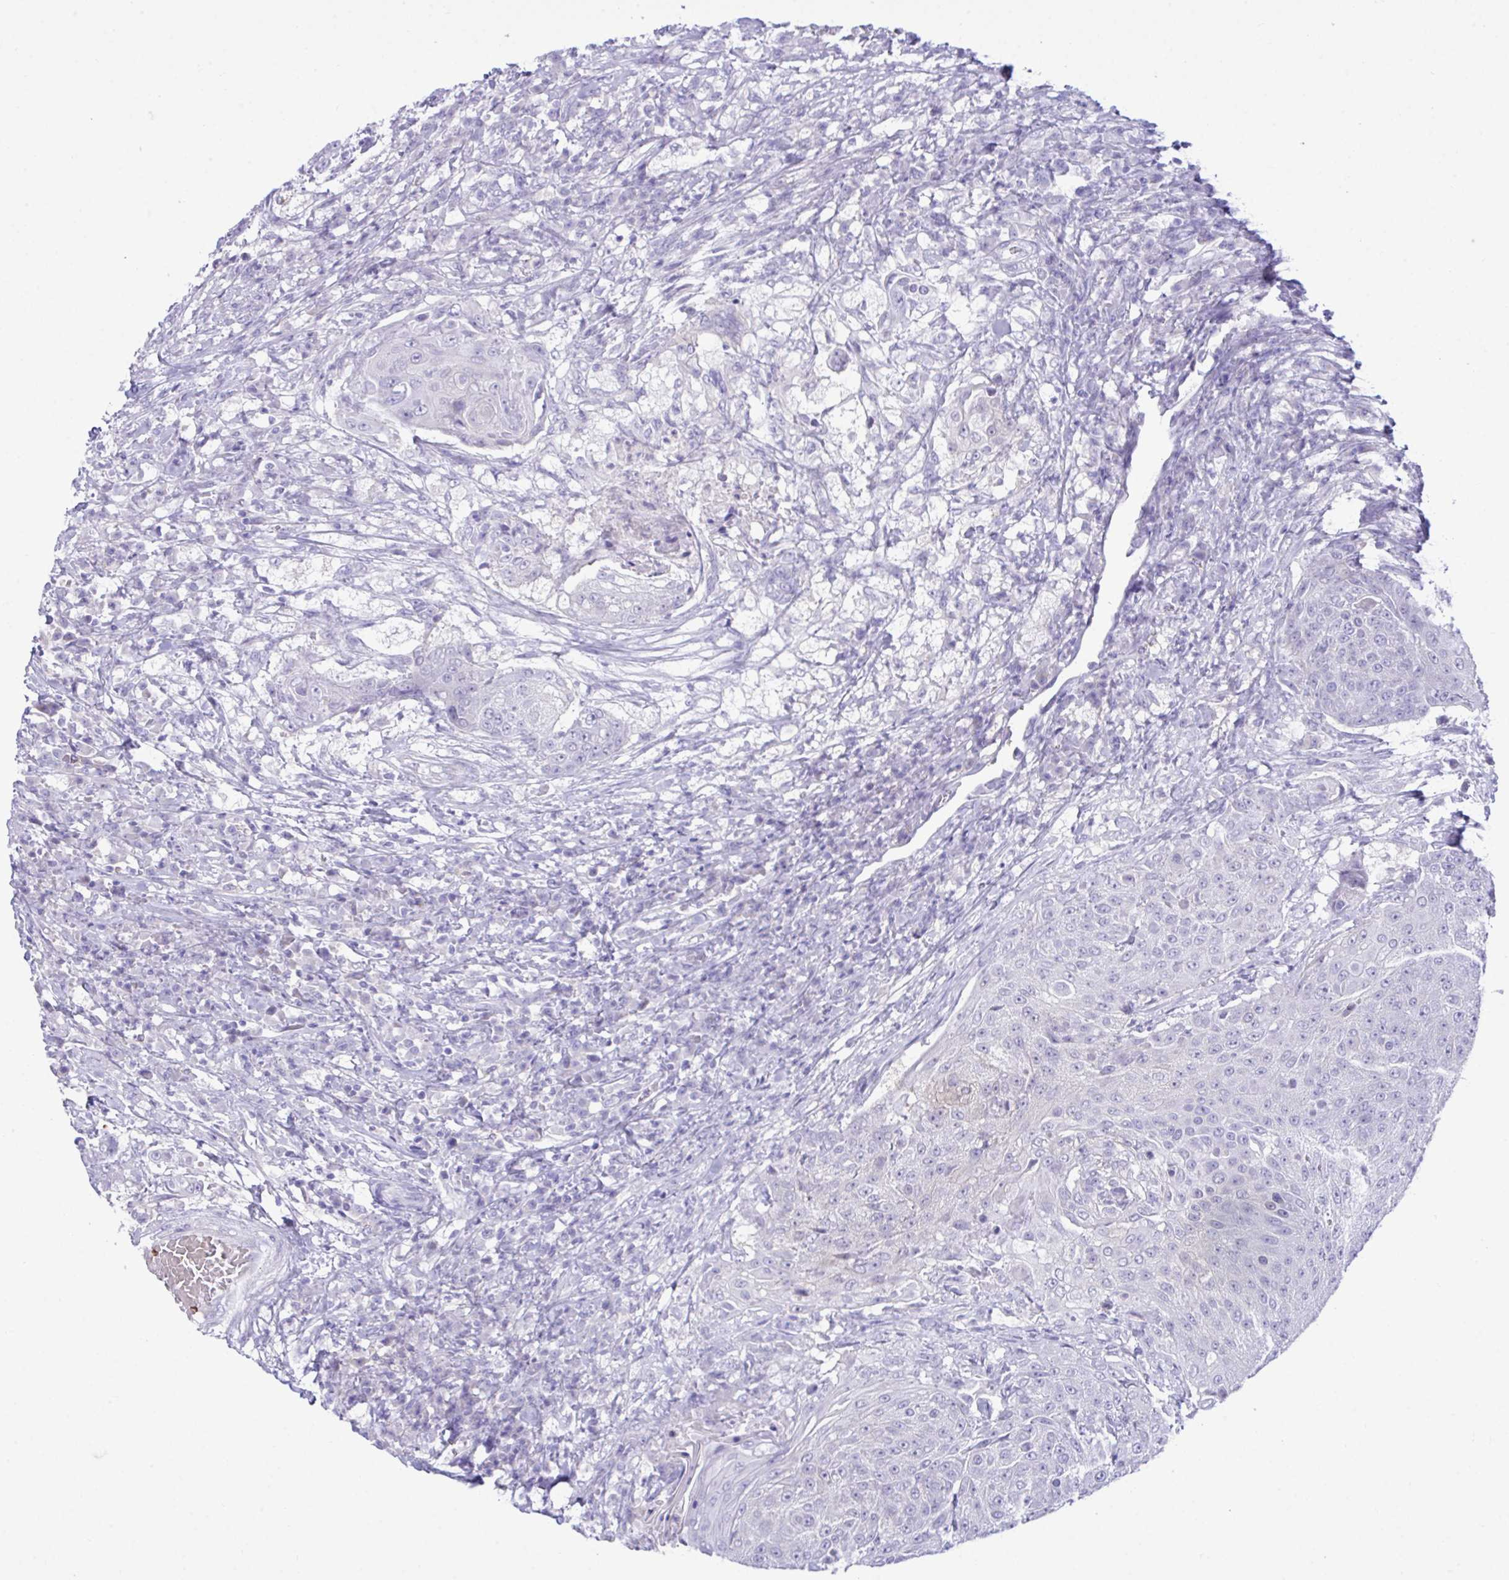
{"staining": {"intensity": "negative", "quantity": "none", "location": "none"}, "tissue": "urothelial cancer", "cell_type": "Tumor cells", "image_type": "cancer", "snomed": [{"axis": "morphology", "description": "Urothelial carcinoma, High grade"}, {"axis": "topography", "description": "Urinary bladder"}], "caption": "A photomicrograph of urothelial cancer stained for a protein demonstrates no brown staining in tumor cells.", "gene": "PLEKHH1", "patient": {"sex": "female", "age": 63}}